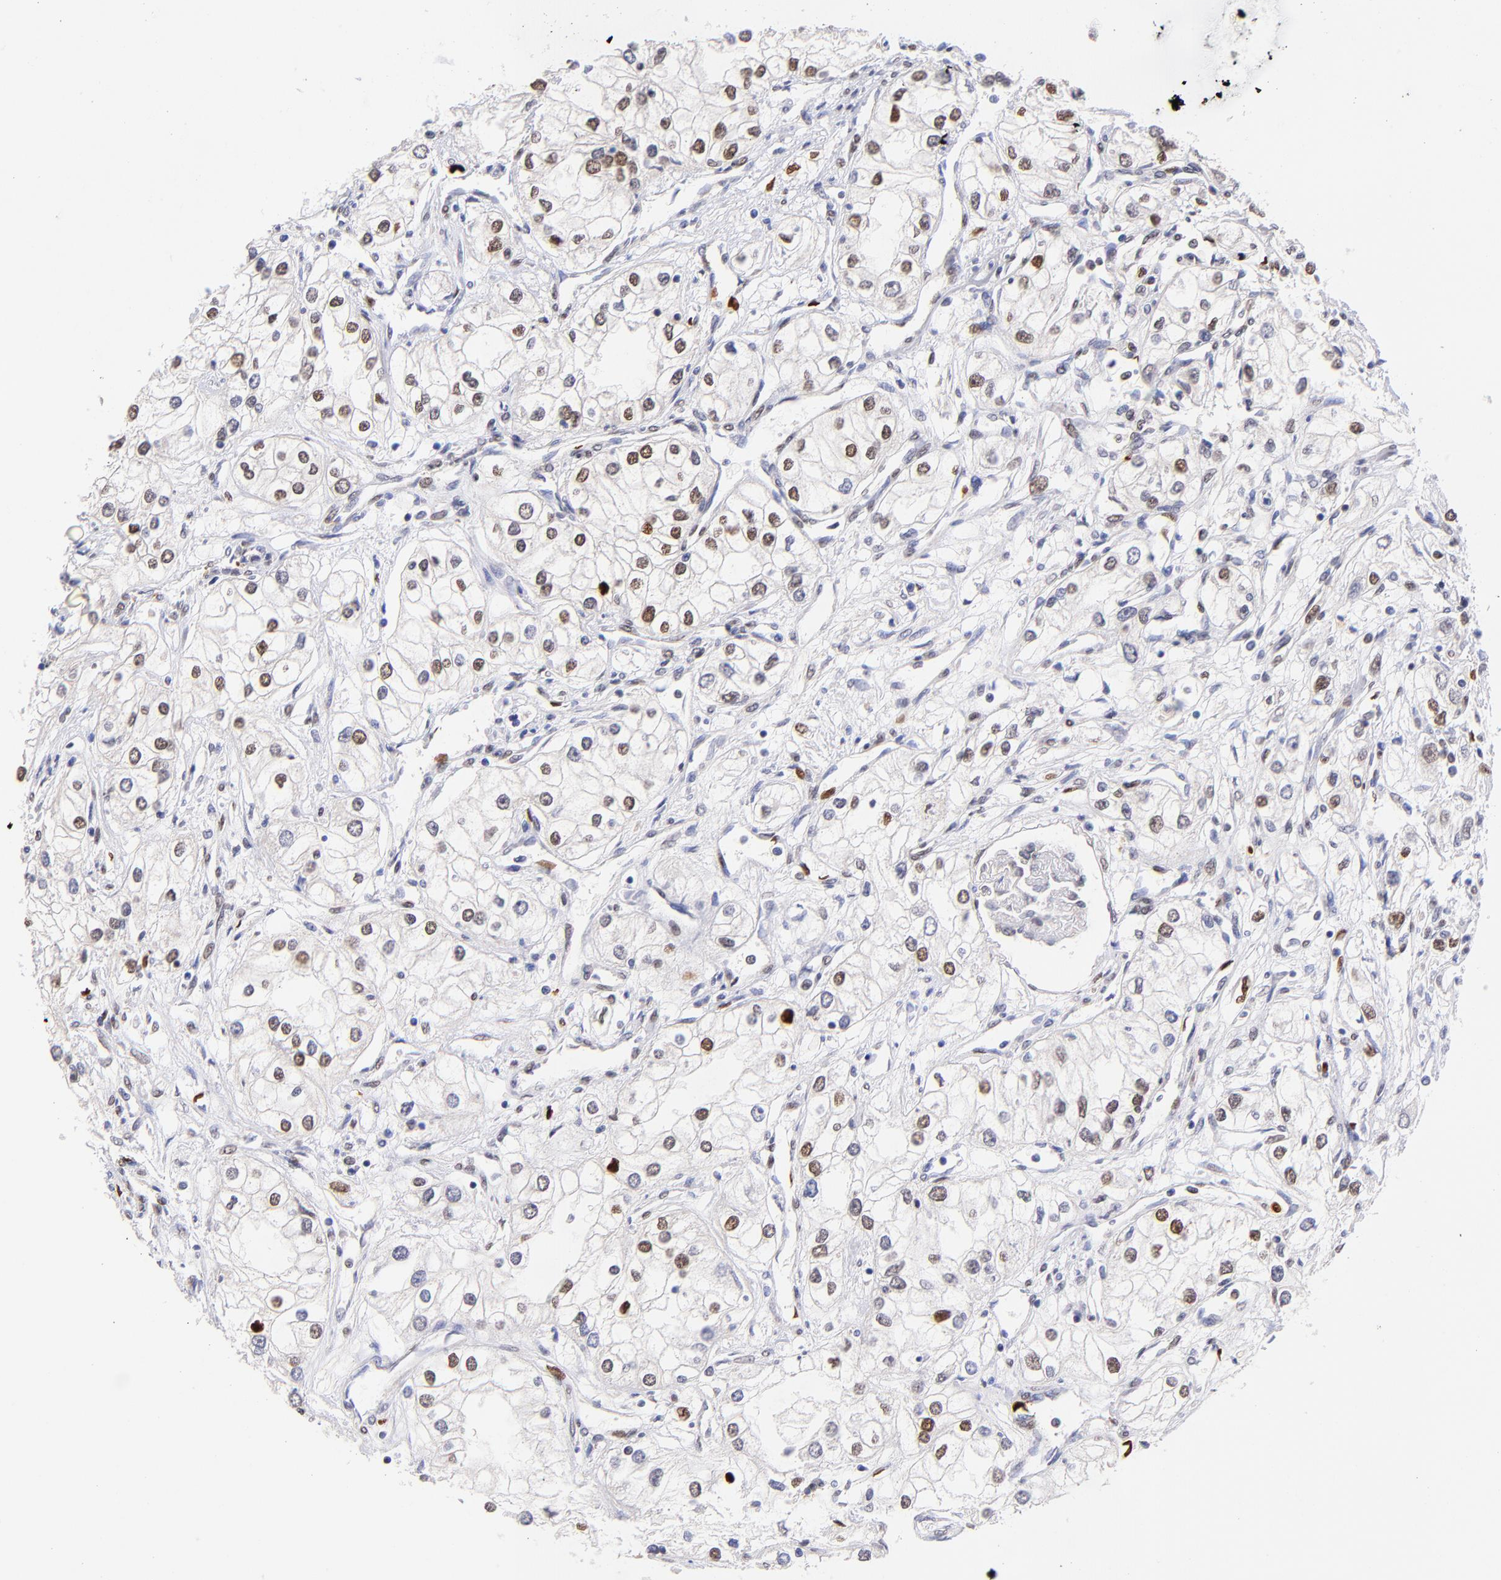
{"staining": {"intensity": "moderate", "quantity": ">75%", "location": "nuclear"}, "tissue": "renal cancer", "cell_type": "Tumor cells", "image_type": "cancer", "snomed": [{"axis": "morphology", "description": "Adenocarcinoma, NOS"}, {"axis": "topography", "description": "Kidney"}], "caption": "Immunohistochemistry of renal adenocarcinoma displays medium levels of moderate nuclear expression in about >75% of tumor cells. The staining is performed using DAB (3,3'-diaminobenzidine) brown chromogen to label protein expression. The nuclei are counter-stained blue using hematoxylin.", "gene": "MIDEAS", "patient": {"sex": "male", "age": 57}}